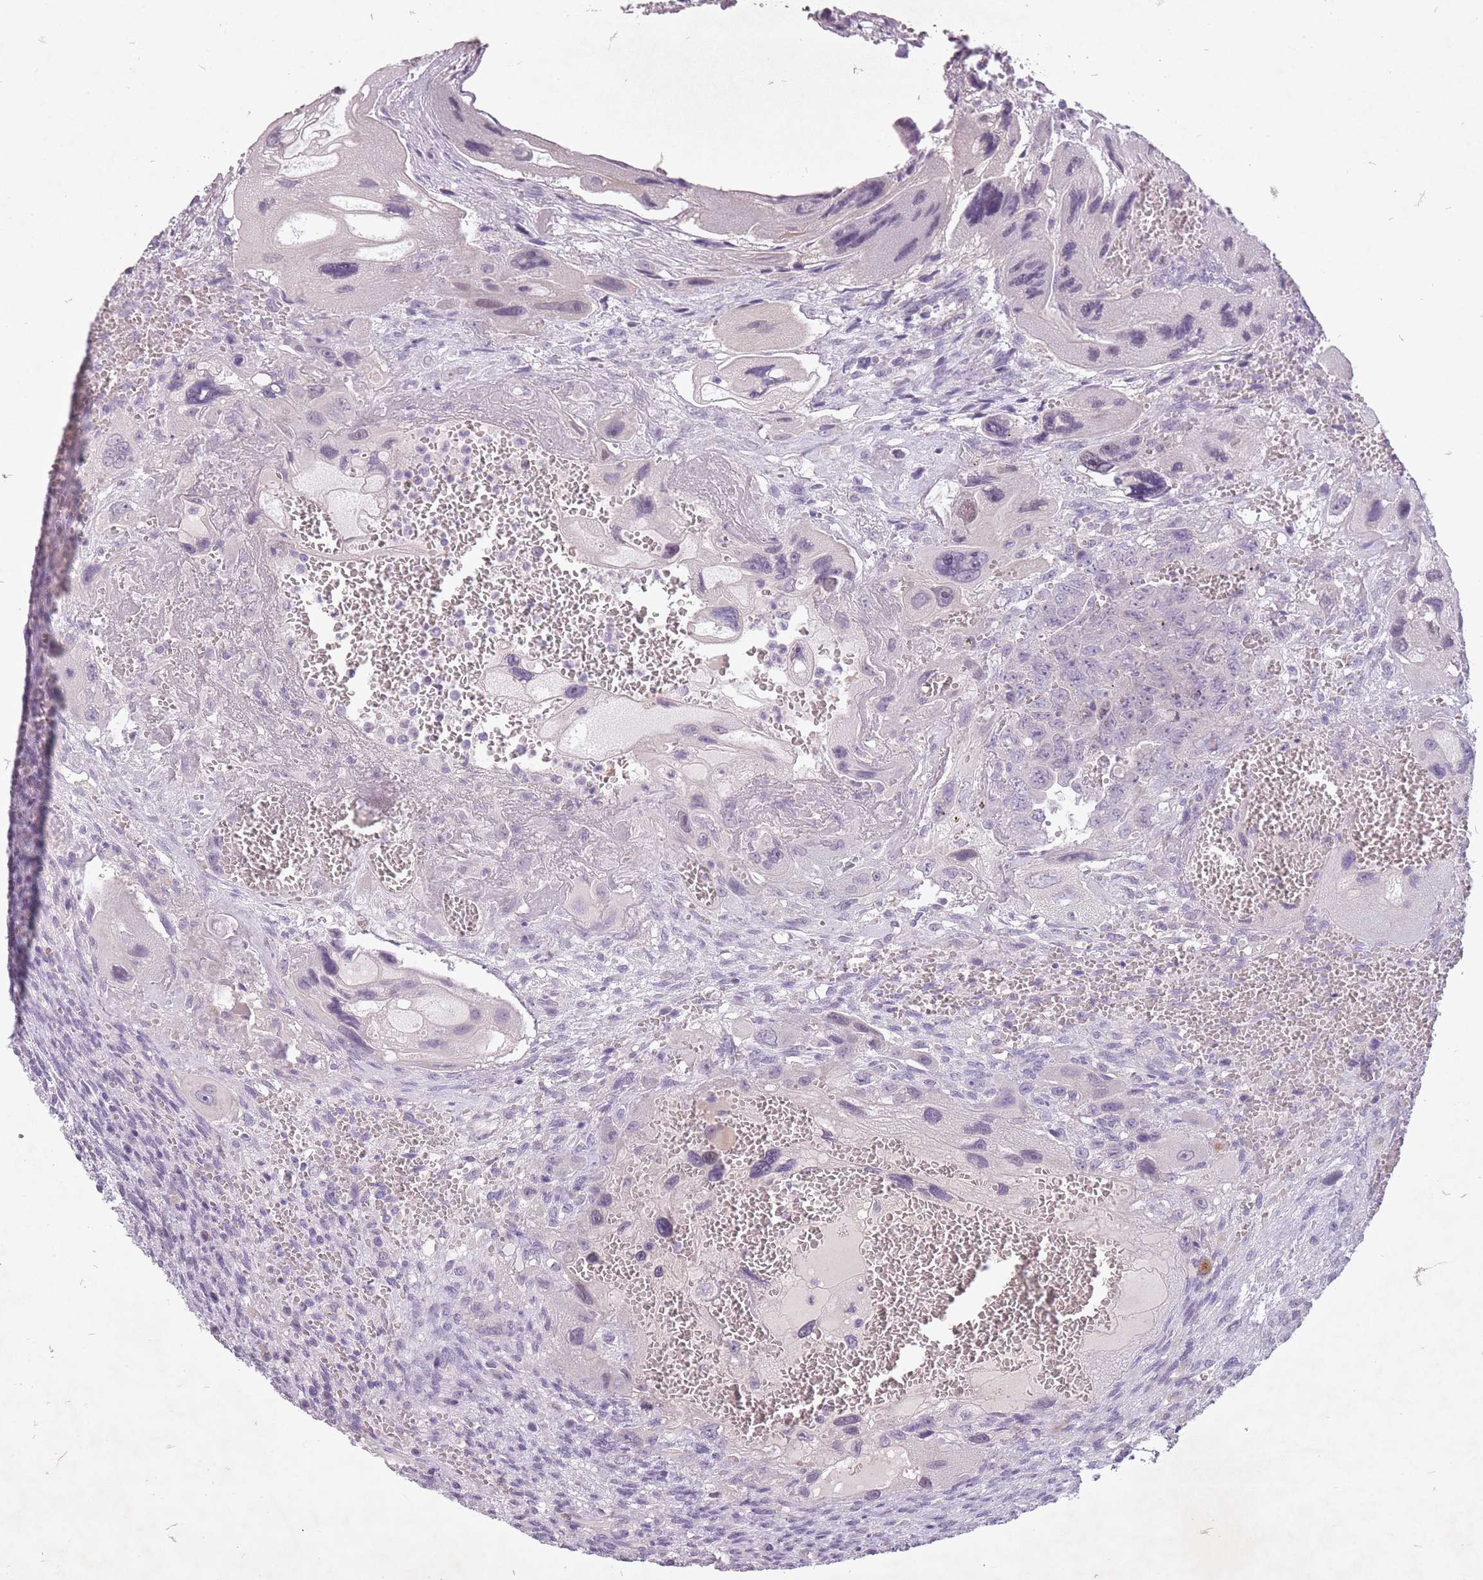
{"staining": {"intensity": "negative", "quantity": "none", "location": "none"}, "tissue": "testis cancer", "cell_type": "Tumor cells", "image_type": "cancer", "snomed": [{"axis": "morphology", "description": "Carcinoma, Embryonal, NOS"}, {"axis": "topography", "description": "Testis"}], "caption": "DAB (3,3'-diaminobenzidine) immunohistochemical staining of human testis embryonal carcinoma shows no significant staining in tumor cells.", "gene": "FAM43B", "patient": {"sex": "male", "age": 28}}